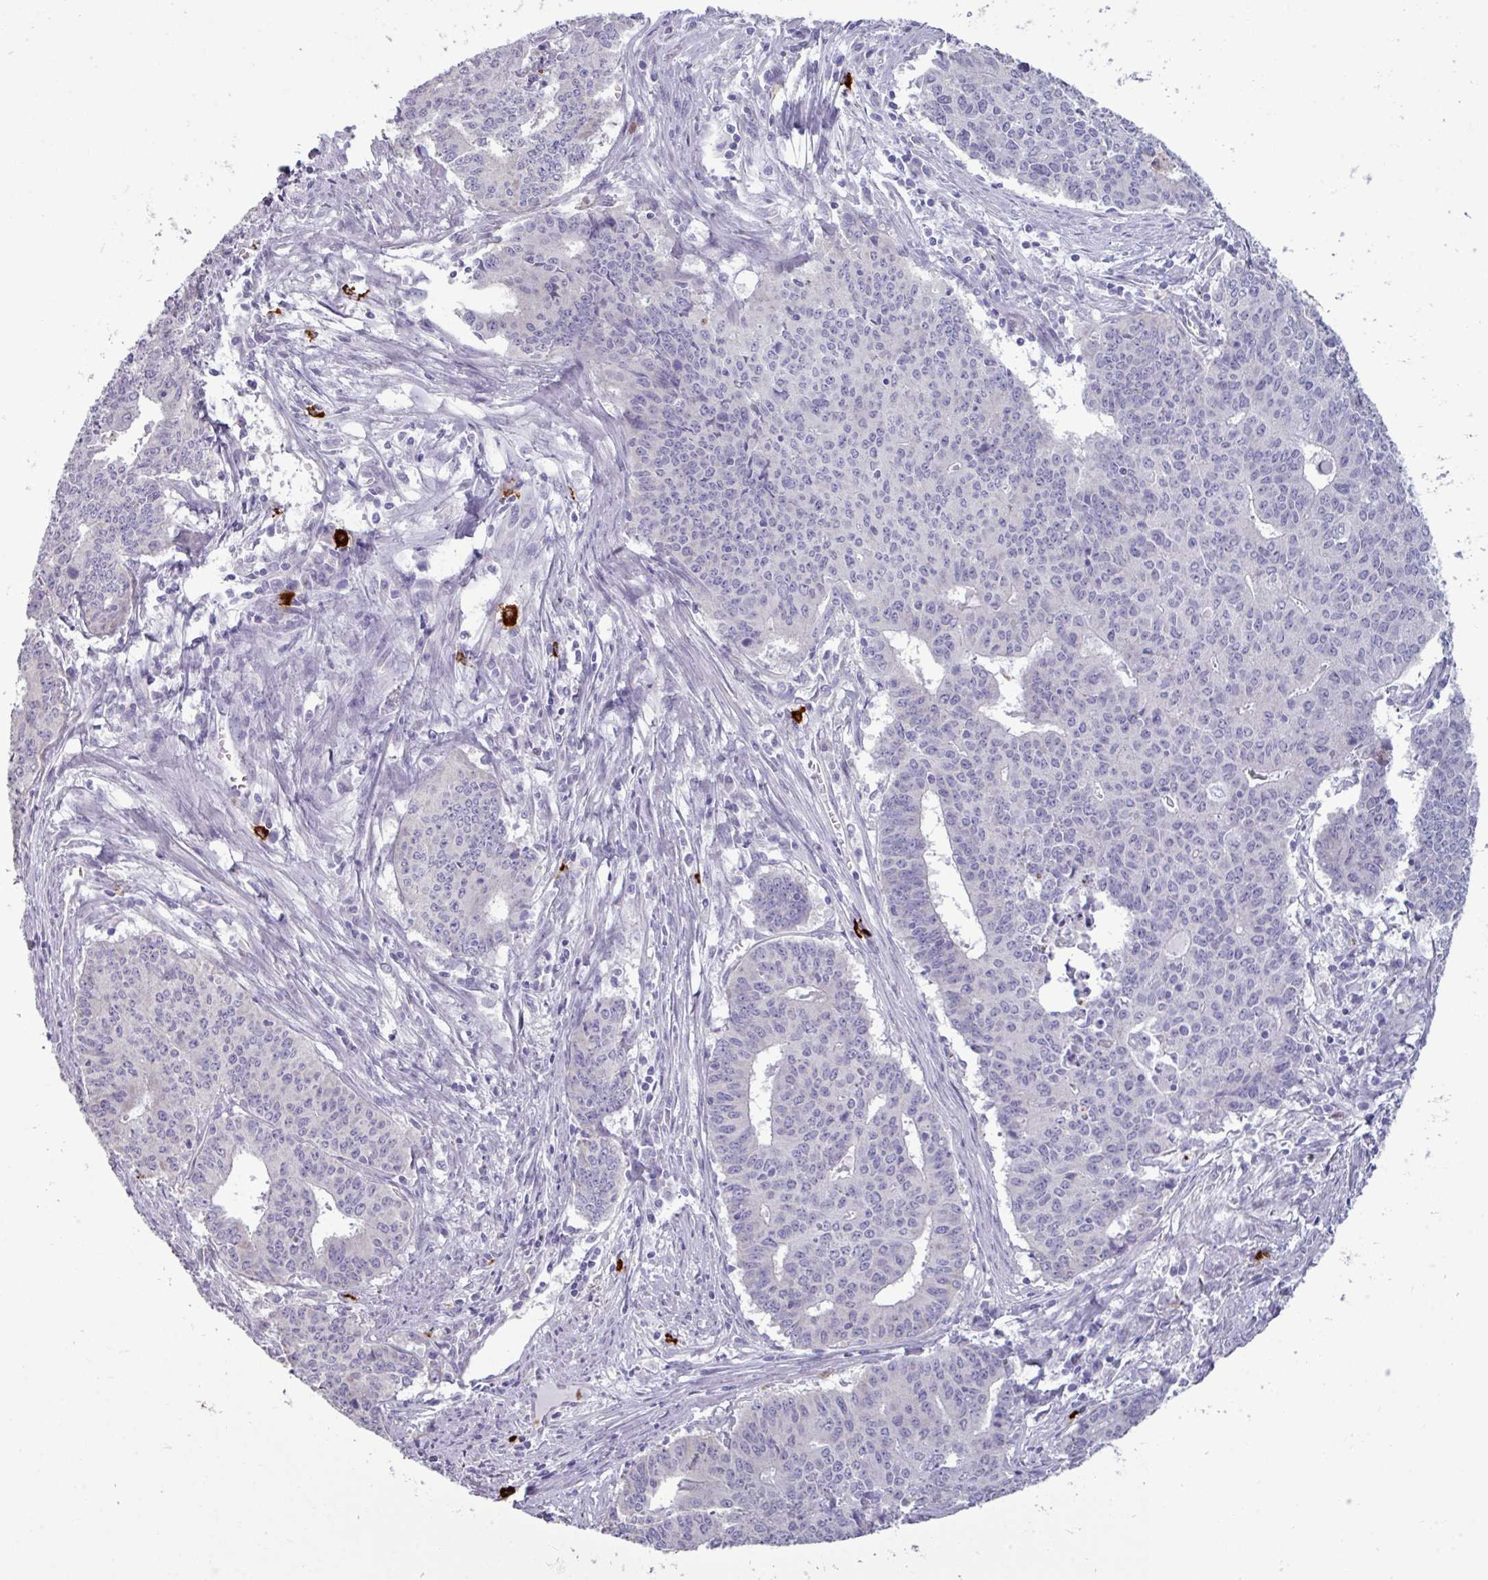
{"staining": {"intensity": "negative", "quantity": "none", "location": "none"}, "tissue": "endometrial cancer", "cell_type": "Tumor cells", "image_type": "cancer", "snomed": [{"axis": "morphology", "description": "Adenocarcinoma, NOS"}, {"axis": "topography", "description": "Endometrium"}], "caption": "There is no significant staining in tumor cells of endometrial cancer (adenocarcinoma).", "gene": "TRIM39", "patient": {"sex": "female", "age": 59}}